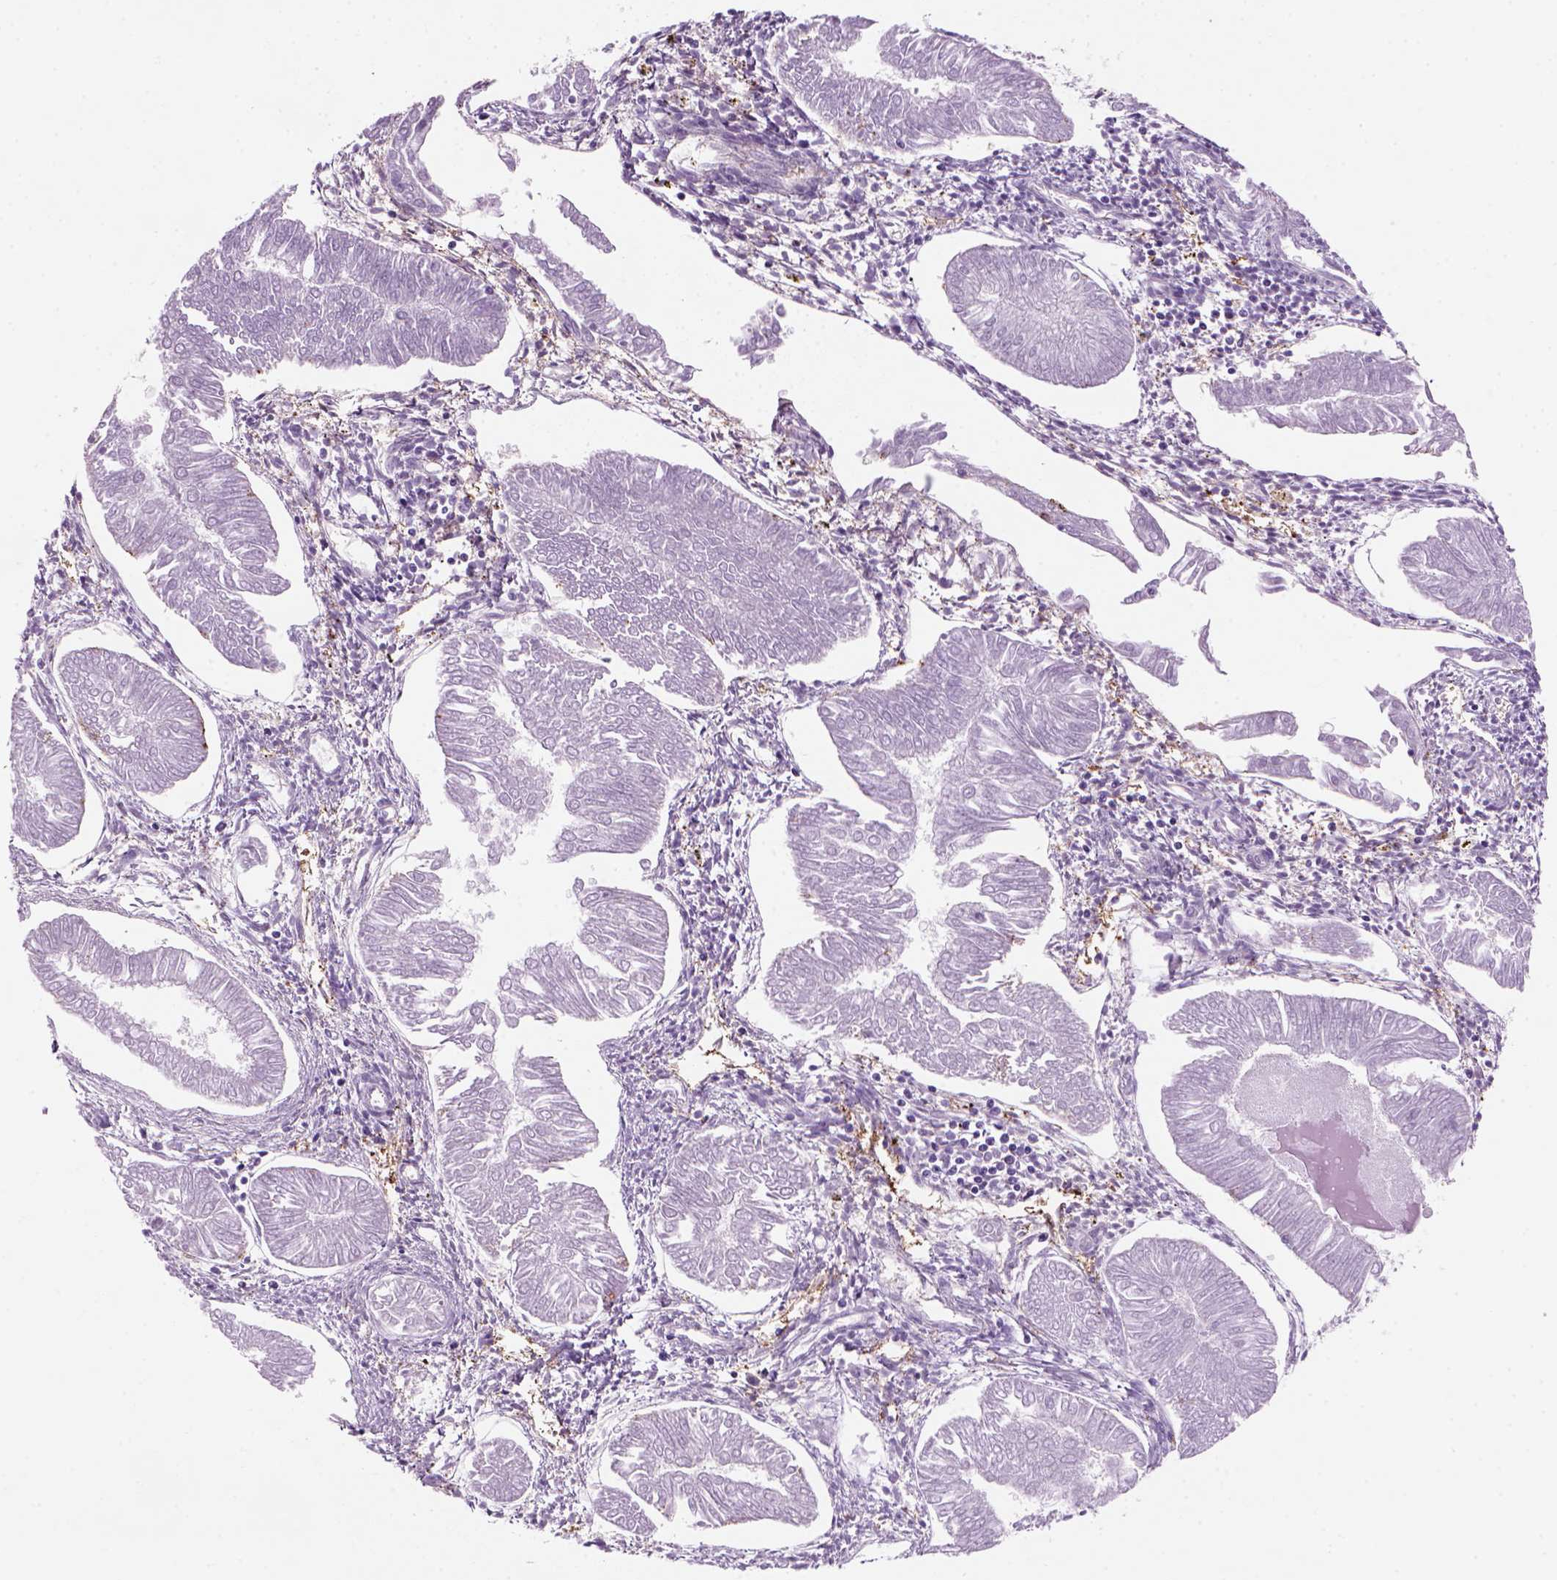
{"staining": {"intensity": "negative", "quantity": "none", "location": "none"}, "tissue": "endometrial cancer", "cell_type": "Tumor cells", "image_type": "cancer", "snomed": [{"axis": "morphology", "description": "Adenocarcinoma, NOS"}, {"axis": "topography", "description": "Endometrium"}], "caption": "A high-resolution histopathology image shows immunohistochemistry (IHC) staining of endometrial cancer (adenocarcinoma), which shows no significant expression in tumor cells.", "gene": "MARCKS", "patient": {"sex": "female", "age": 53}}